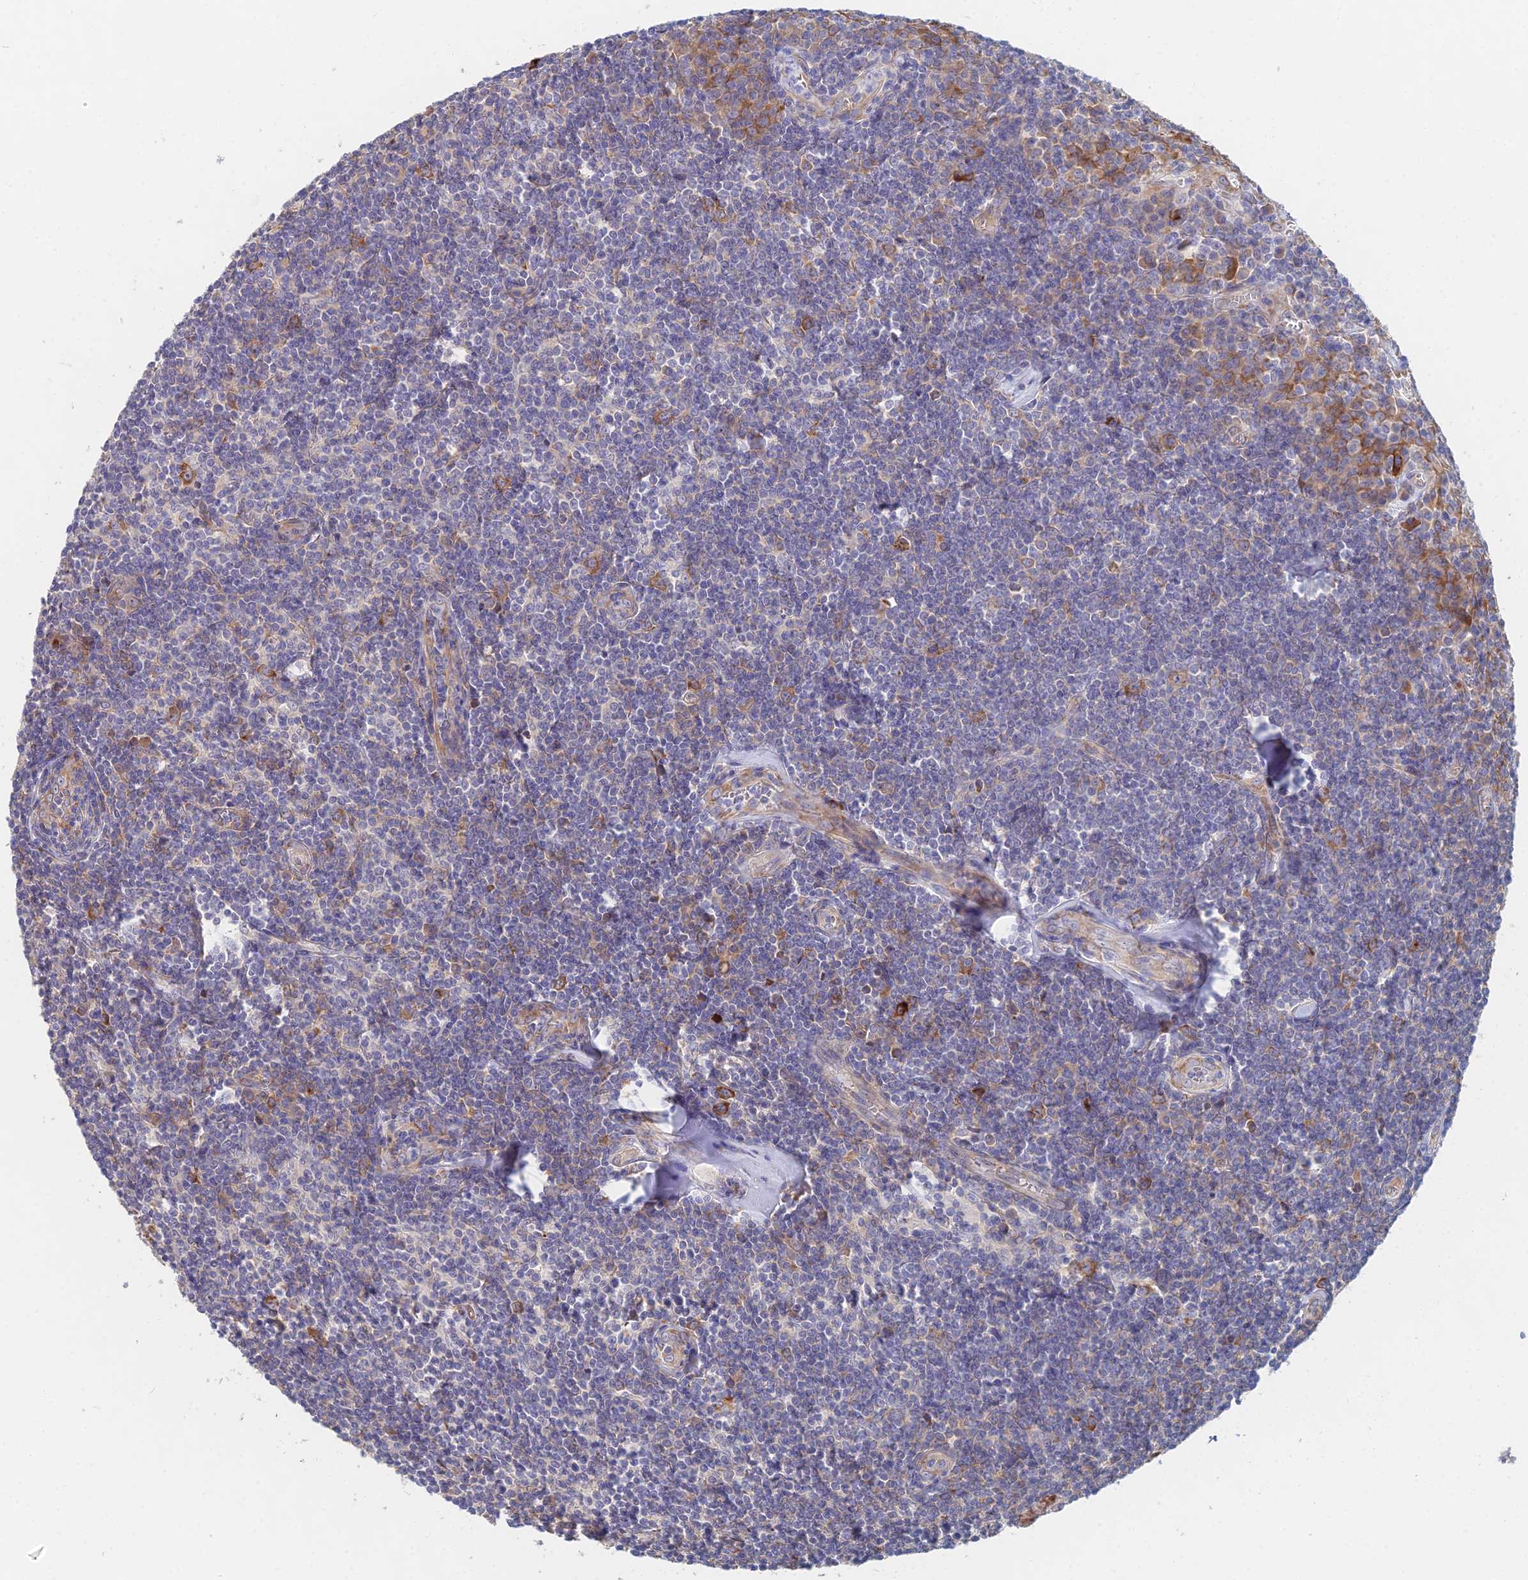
{"staining": {"intensity": "strong", "quantity": "25%-75%", "location": "cytoplasmic/membranous"}, "tissue": "tonsil", "cell_type": "Germinal center cells", "image_type": "normal", "snomed": [{"axis": "morphology", "description": "Normal tissue, NOS"}, {"axis": "topography", "description": "Tonsil"}], "caption": "Immunohistochemical staining of unremarkable tonsil exhibits strong cytoplasmic/membranous protein staining in about 25%-75% of germinal center cells.", "gene": "ELOF1", "patient": {"sex": "male", "age": 27}}